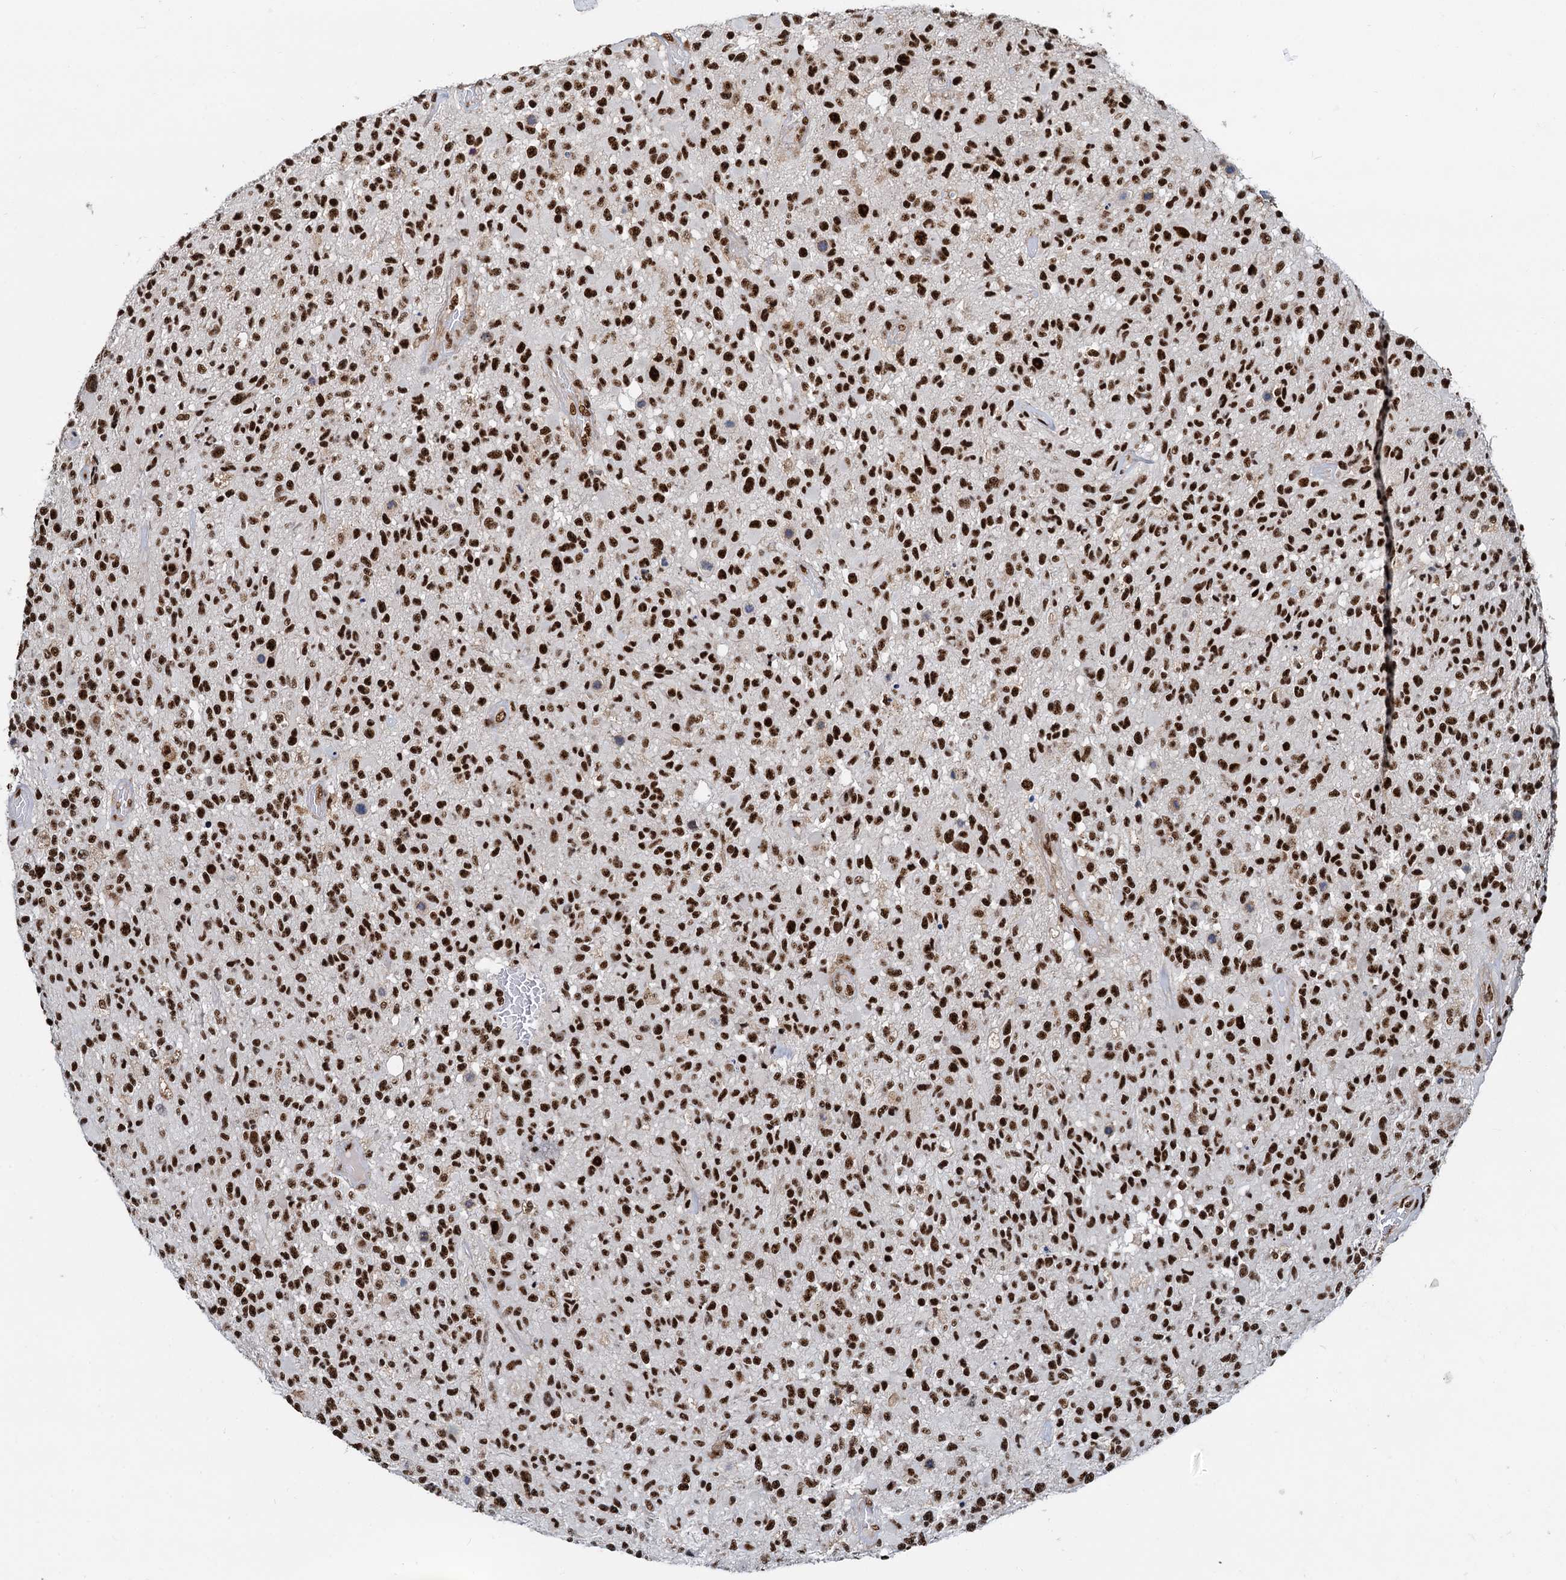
{"staining": {"intensity": "strong", "quantity": ">75%", "location": "nuclear"}, "tissue": "glioma", "cell_type": "Tumor cells", "image_type": "cancer", "snomed": [{"axis": "morphology", "description": "Glioma, malignant, High grade"}, {"axis": "morphology", "description": "Glioblastoma, NOS"}, {"axis": "topography", "description": "Brain"}], "caption": "High-magnification brightfield microscopy of glioblastoma stained with DAB (brown) and counterstained with hematoxylin (blue). tumor cells exhibit strong nuclear staining is identified in approximately>75% of cells.", "gene": "RBM26", "patient": {"sex": "male", "age": 60}}